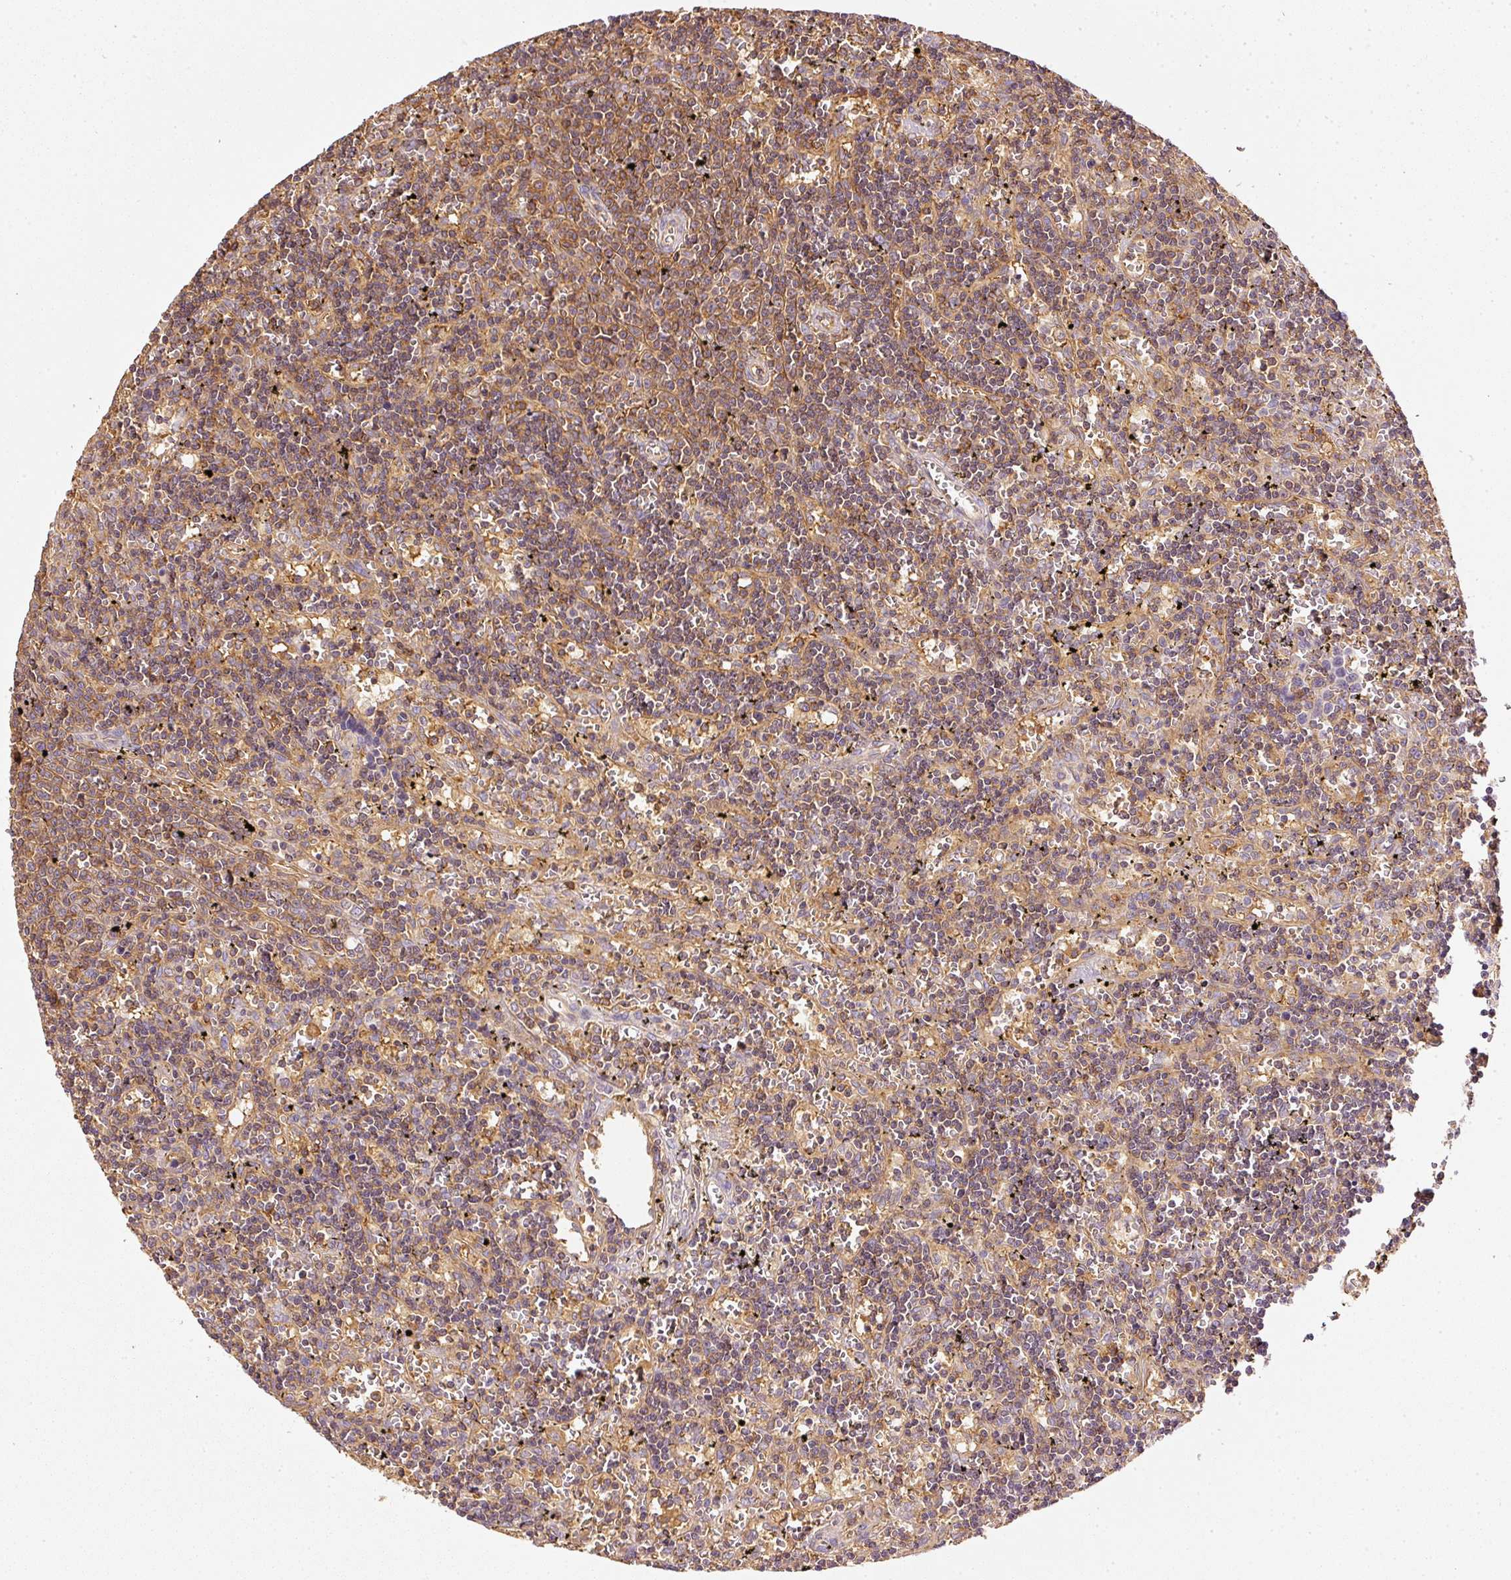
{"staining": {"intensity": "moderate", "quantity": "25%-75%", "location": "cytoplasmic/membranous"}, "tissue": "lymphoma", "cell_type": "Tumor cells", "image_type": "cancer", "snomed": [{"axis": "morphology", "description": "Malignant lymphoma, non-Hodgkin's type, Low grade"}, {"axis": "topography", "description": "Spleen"}], "caption": "Low-grade malignant lymphoma, non-Hodgkin's type was stained to show a protein in brown. There is medium levels of moderate cytoplasmic/membranous expression in about 25%-75% of tumor cells.", "gene": "EVL", "patient": {"sex": "male", "age": 60}}